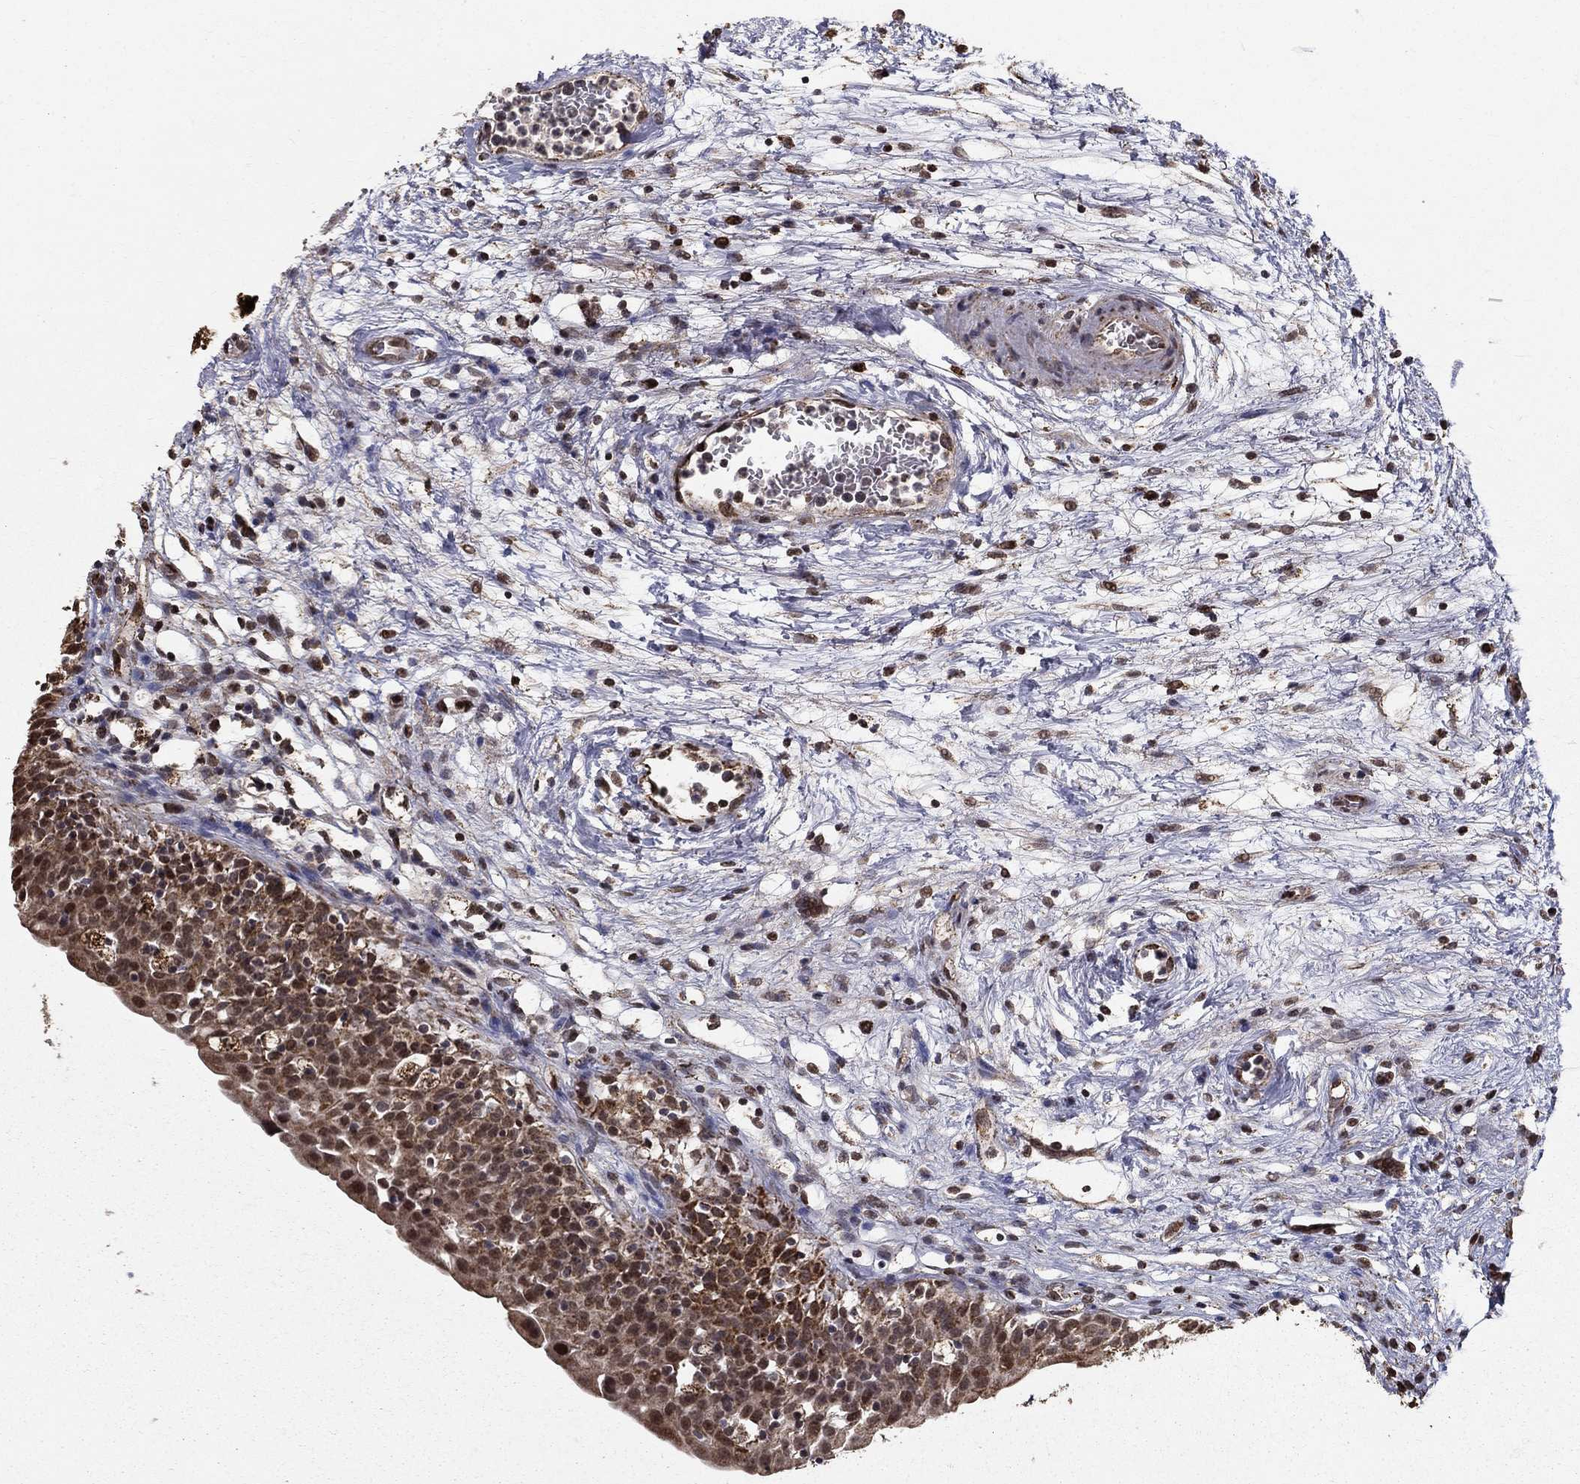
{"staining": {"intensity": "moderate", "quantity": ">75%", "location": "cytoplasmic/membranous"}, "tissue": "urinary bladder", "cell_type": "Urothelial cells", "image_type": "normal", "snomed": [{"axis": "morphology", "description": "Normal tissue, NOS"}, {"axis": "topography", "description": "Urinary bladder"}], "caption": "Immunohistochemistry (IHC) of benign urinary bladder shows medium levels of moderate cytoplasmic/membranous staining in about >75% of urothelial cells.", "gene": "ACOT13", "patient": {"sex": "male", "age": 76}}